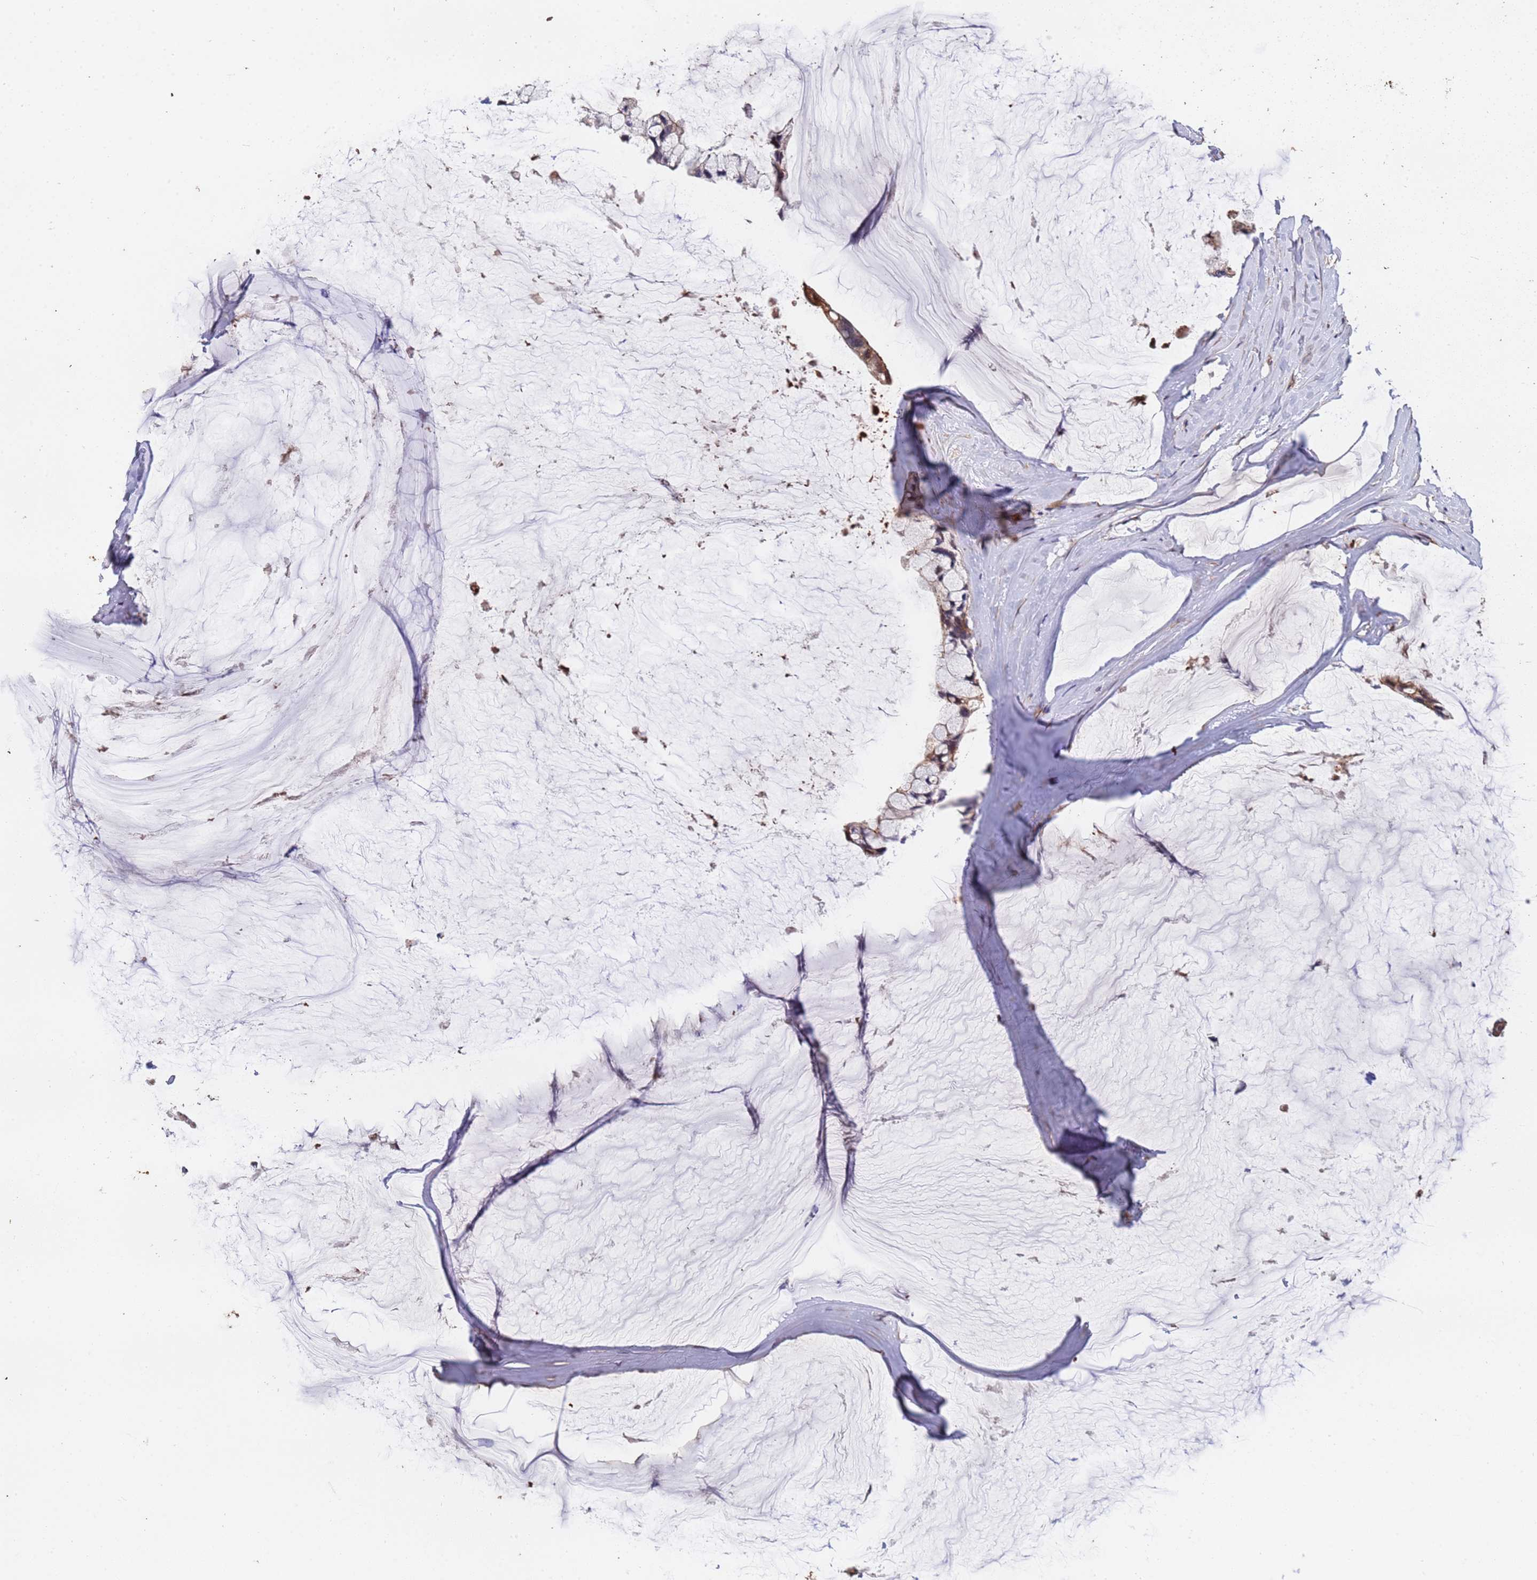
{"staining": {"intensity": "moderate", "quantity": "25%-75%", "location": "cytoplasmic/membranous"}, "tissue": "ovarian cancer", "cell_type": "Tumor cells", "image_type": "cancer", "snomed": [{"axis": "morphology", "description": "Cystadenocarcinoma, mucinous, NOS"}, {"axis": "topography", "description": "Ovary"}], "caption": "This is an image of immunohistochemistry staining of mucinous cystadenocarcinoma (ovarian), which shows moderate positivity in the cytoplasmic/membranous of tumor cells.", "gene": "CCDC184", "patient": {"sex": "female", "age": 39}}